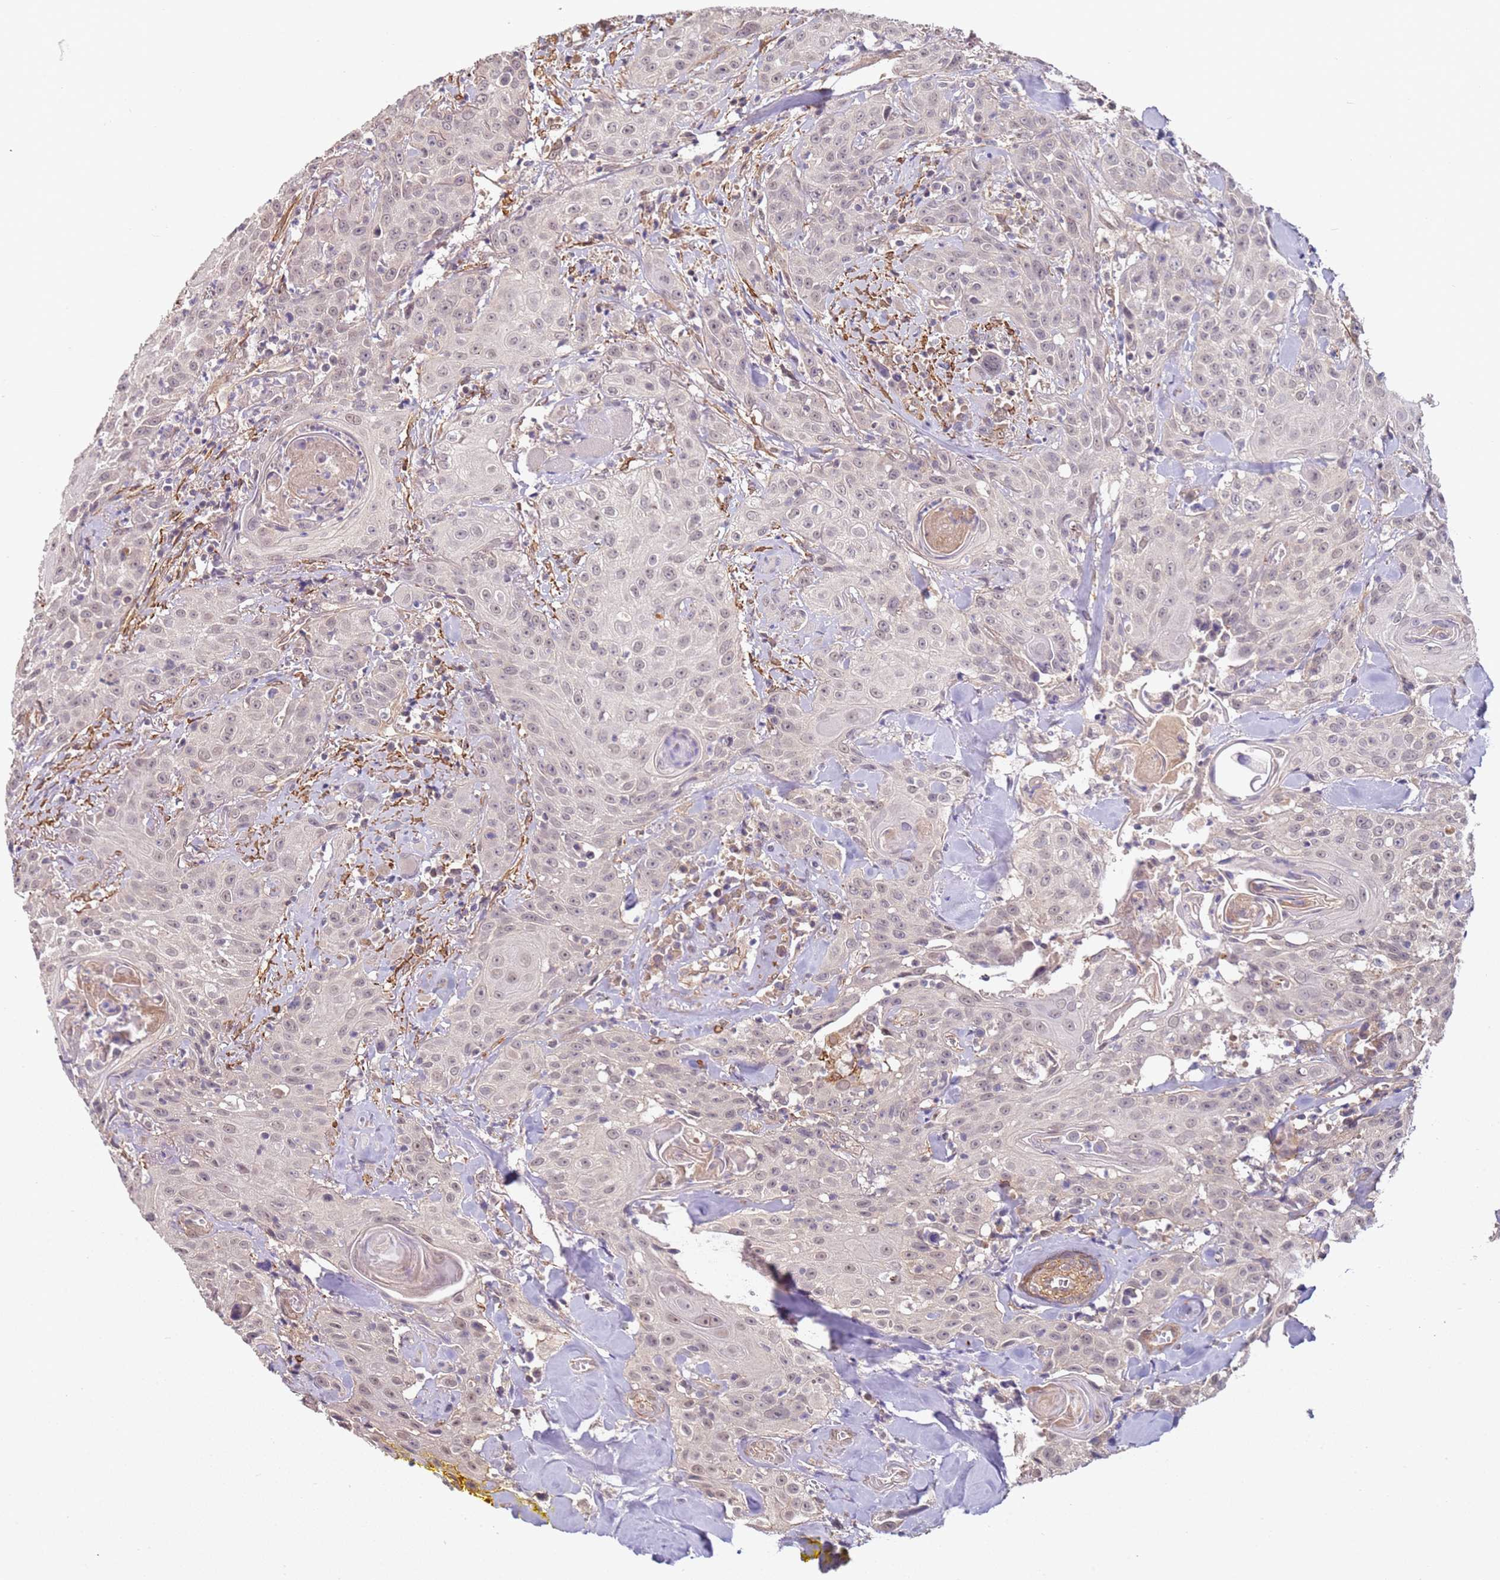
{"staining": {"intensity": "moderate", "quantity": ">75%", "location": "nuclear"}, "tissue": "head and neck cancer", "cell_type": "Tumor cells", "image_type": "cancer", "snomed": [{"axis": "morphology", "description": "Squamous cell carcinoma, NOS"}, {"axis": "topography", "description": "Oral tissue"}, {"axis": "topography", "description": "Head-Neck"}], "caption": "Approximately >75% of tumor cells in head and neck cancer (squamous cell carcinoma) display moderate nuclear protein expression as visualized by brown immunohistochemical staining.", "gene": "WDR93", "patient": {"sex": "female", "age": 82}}